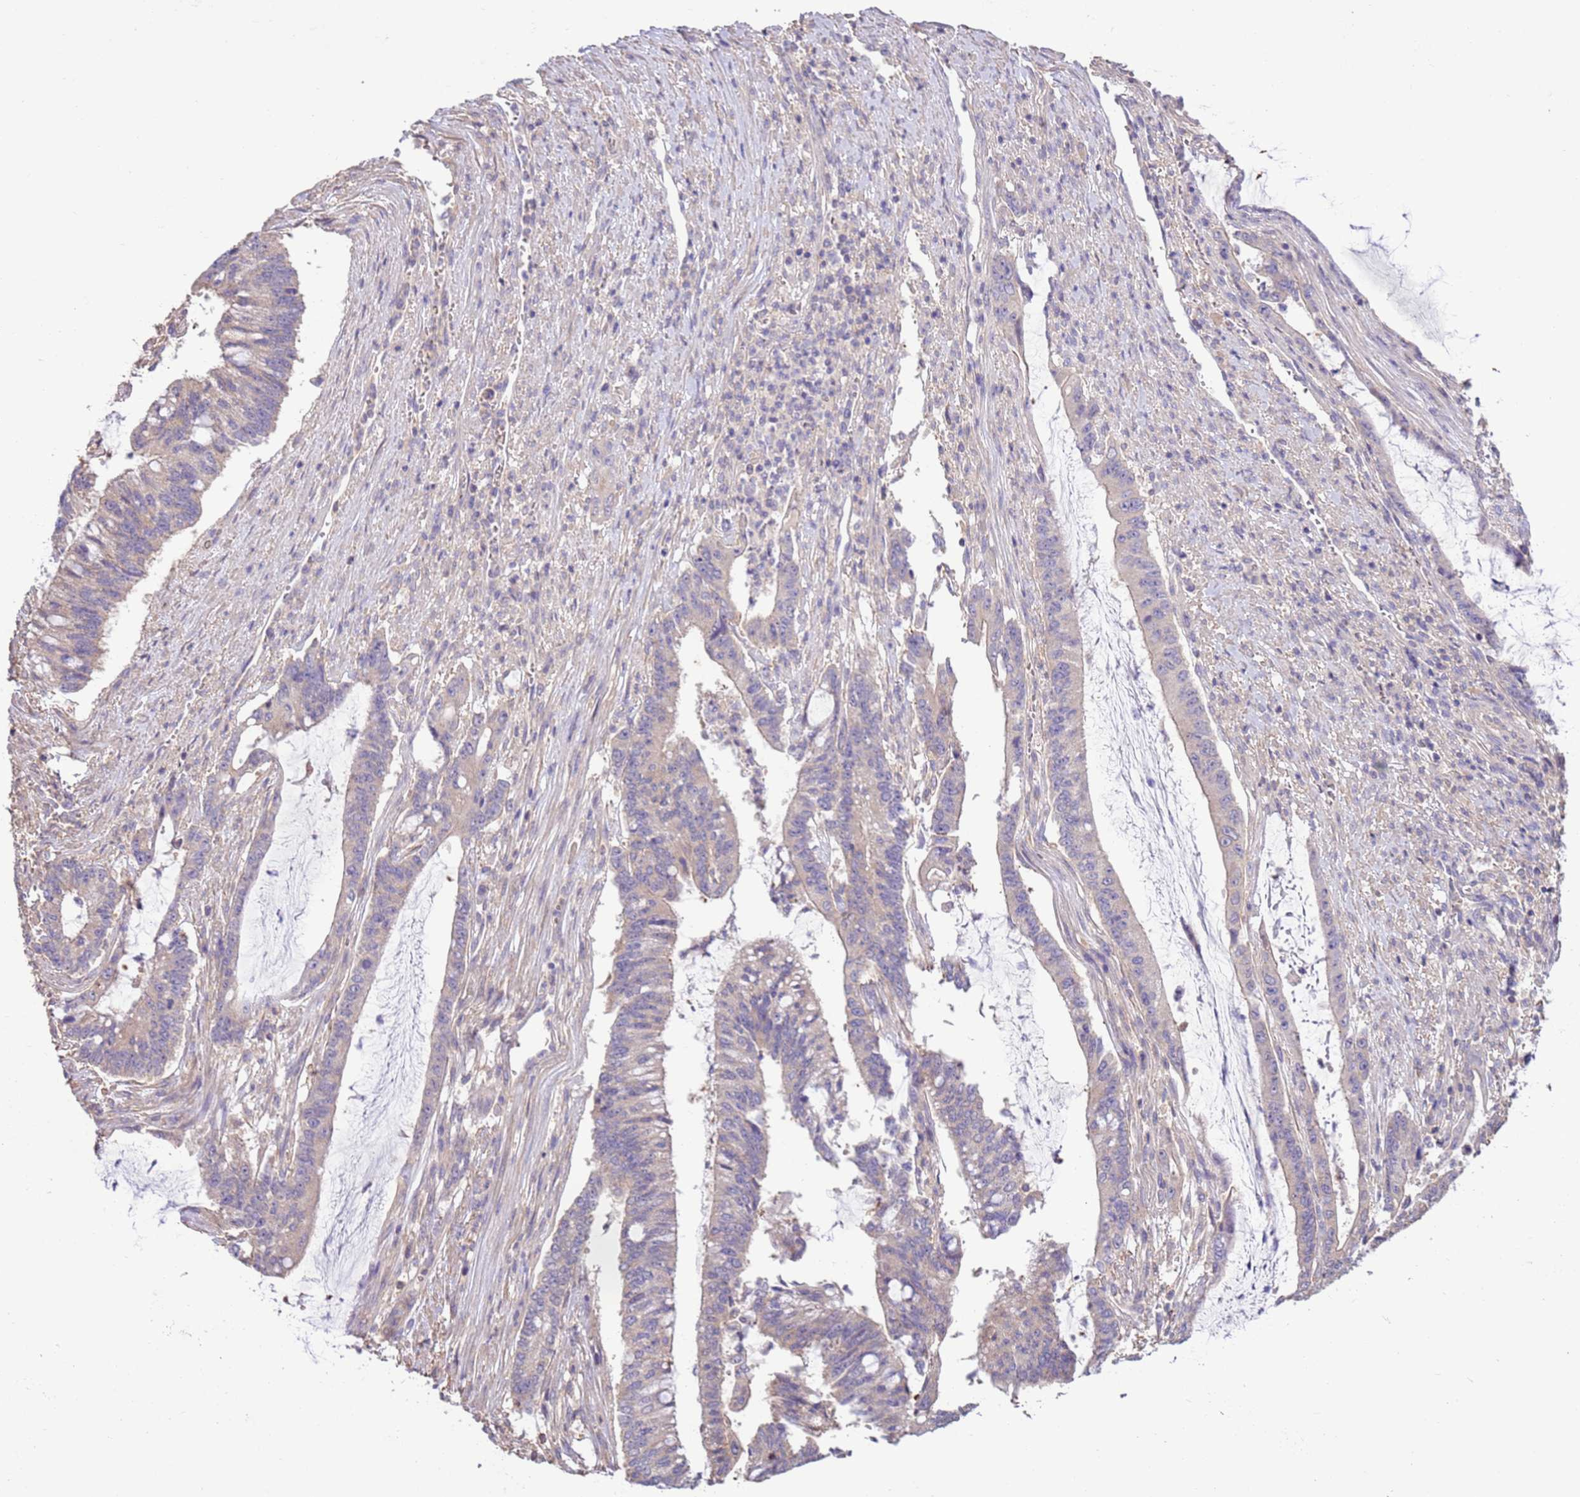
{"staining": {"intensity": "negative", "quantity": "none", "location": "none"}, "tissue": "pancreatic cancer", "cell_type": "Tumor cells", "image_type": "cancer", "snomed": [{"axis": "morphology", "description": "Adenocarcinoma, NOS"}, {"axis": "topography", "description": "Pancreas"}], "caption": "Tumor cells show no significant staining in pancreatic adenocarcinoma.", "gene": "EVA1B", "patient": {"sex": "female", "age": 50}}